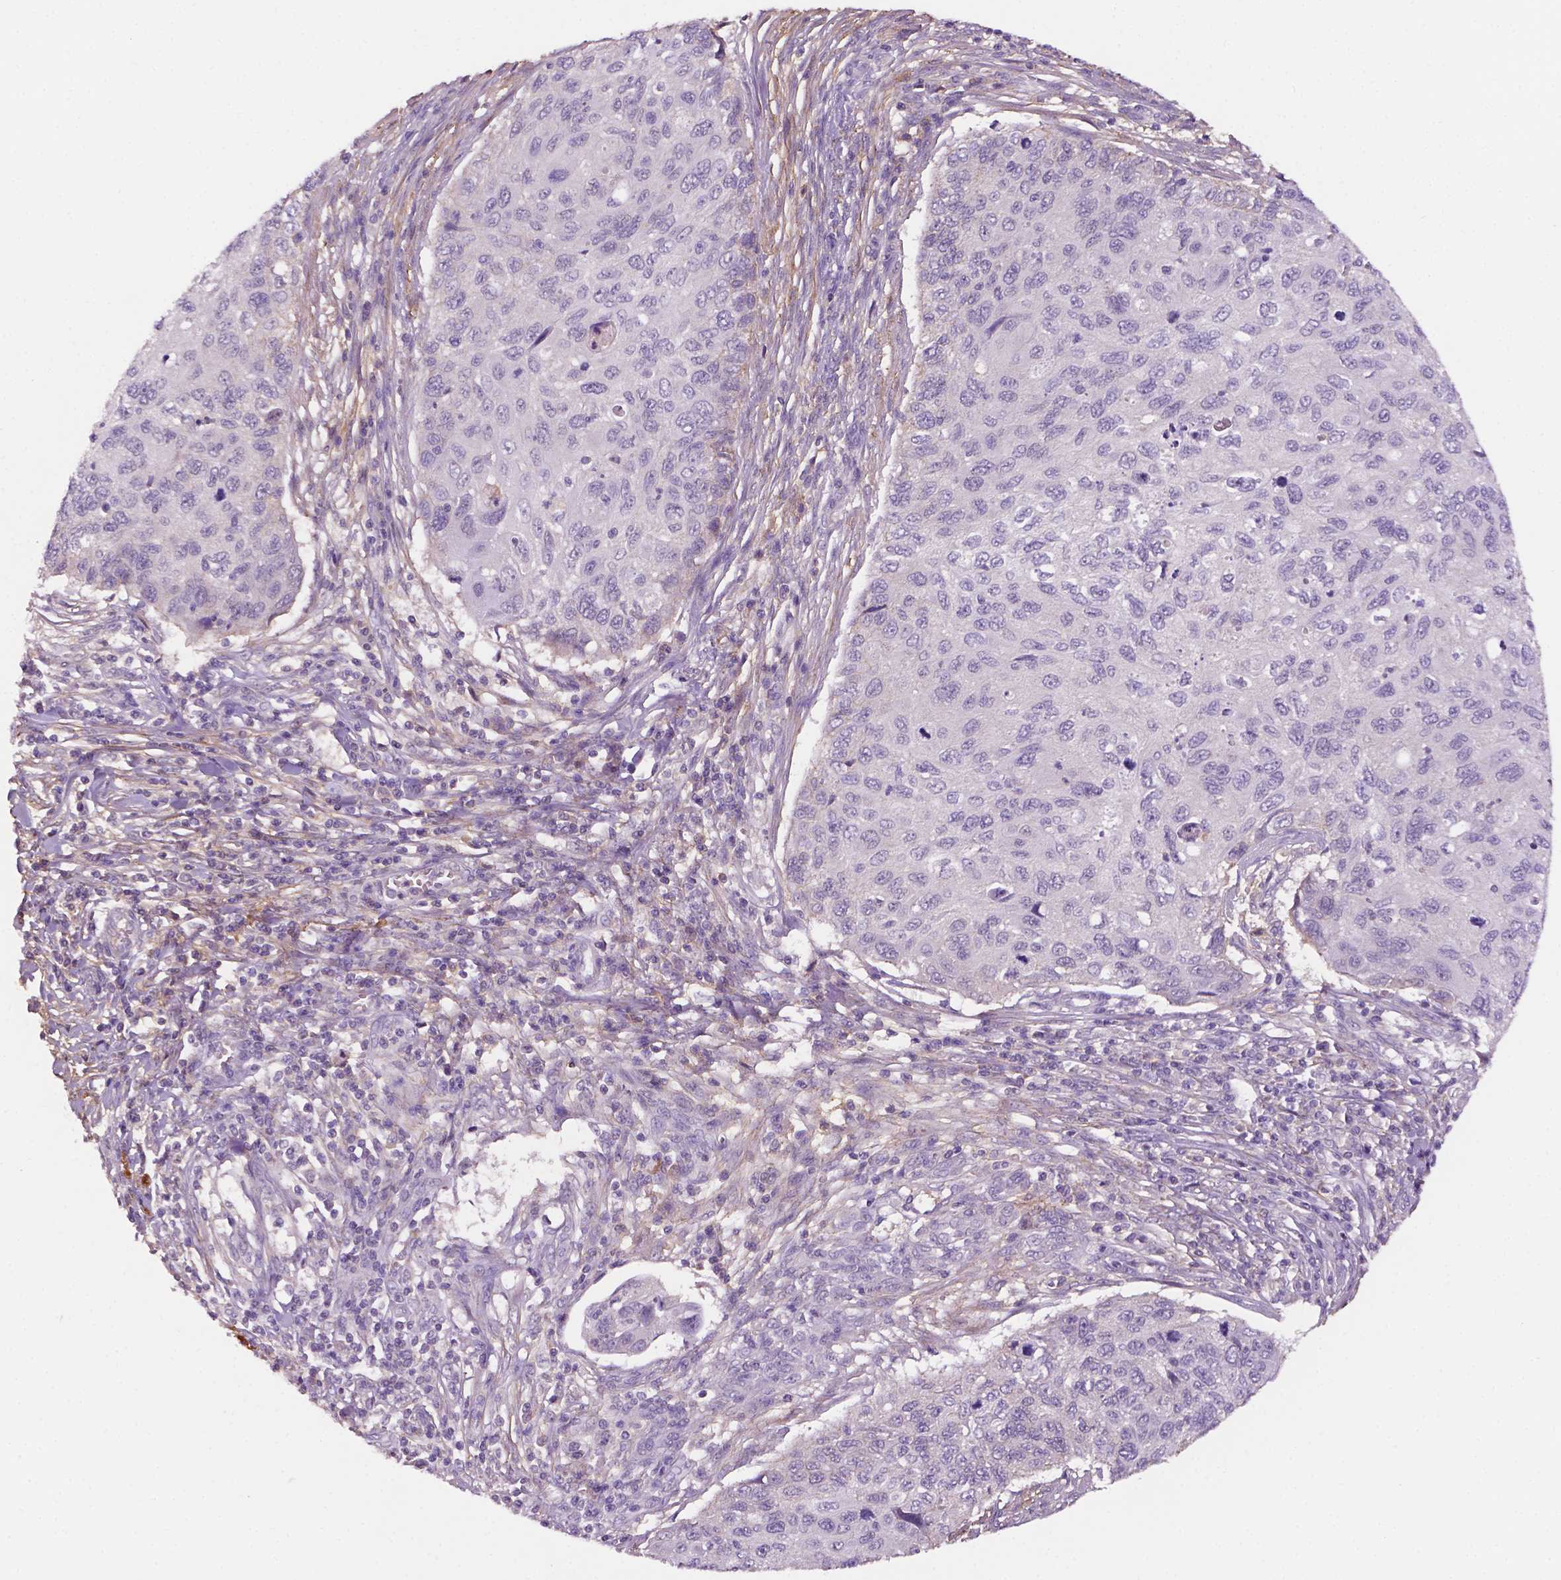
{"staining": {"intensity": "negative", "quantity": "none", "location": "none"}, "tissue": "cervical cancer", "cell_type": "Tumor cells", "image_type": "cancer", "snomed": [{"axis": "morphology", "description": "Squamous cell carcinoma, NOS"}, {"axis": "topography", "description": "Cervix"}], "caption": "The photomicrograph demonstrates no significant expression in tumor cells of cervical squamous cell carcinoma. (Brightfield microscopy of DAB (3,3'-diaminobenzidine) immunohistochemistry at high magnification).", "gene": "FBLN1", "patient": {"sex": "female", "age": 70}}